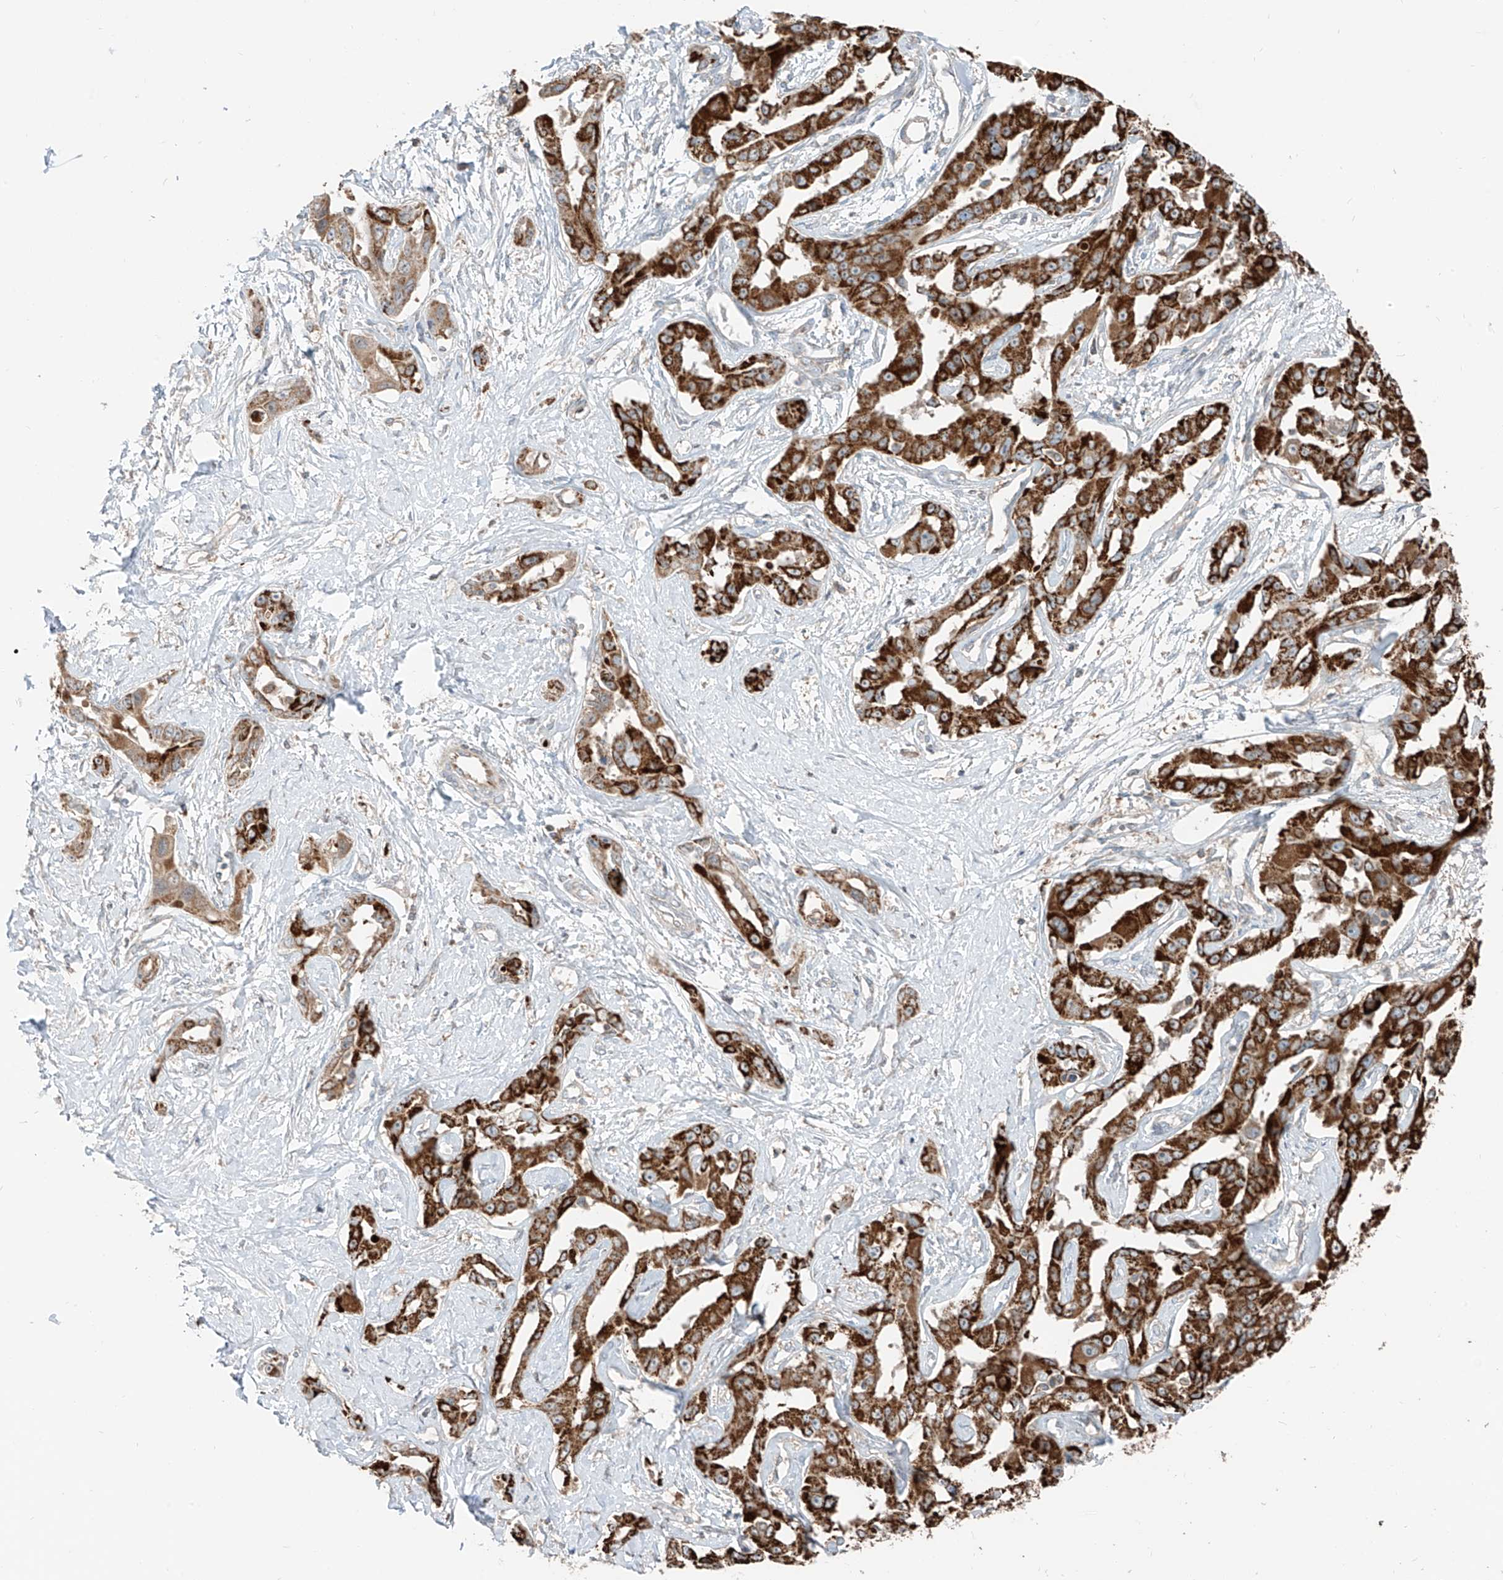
{"staining": {"intensity": "strong", "quantity": ">75%", "location": "cytoplasmic/membranous"}, "tissue": "liver cancer", "cell_type": "Tumor cells", "image_type": "cancer", "snomed": [{"axis": "morphology", "description": "Cholangiocarcinoma"}, {"axis": "topography", "description": "Liver"}], "caption": "IHC (DAB (3,3'-diaminobenzidine)) staining of human cholangiocarcinoma (liver) displays strong cytoplasmic/membranous protein positivity in about >75% of tumor cells. The staining is performed using DAB (3,3'-diaminobenzidine) brown chromogen to label protein expression. The nuclei are counter-stained blue using hematoxylin.", "gene": "ETHE1", "patient": {"sex": "male", "age": 59}}